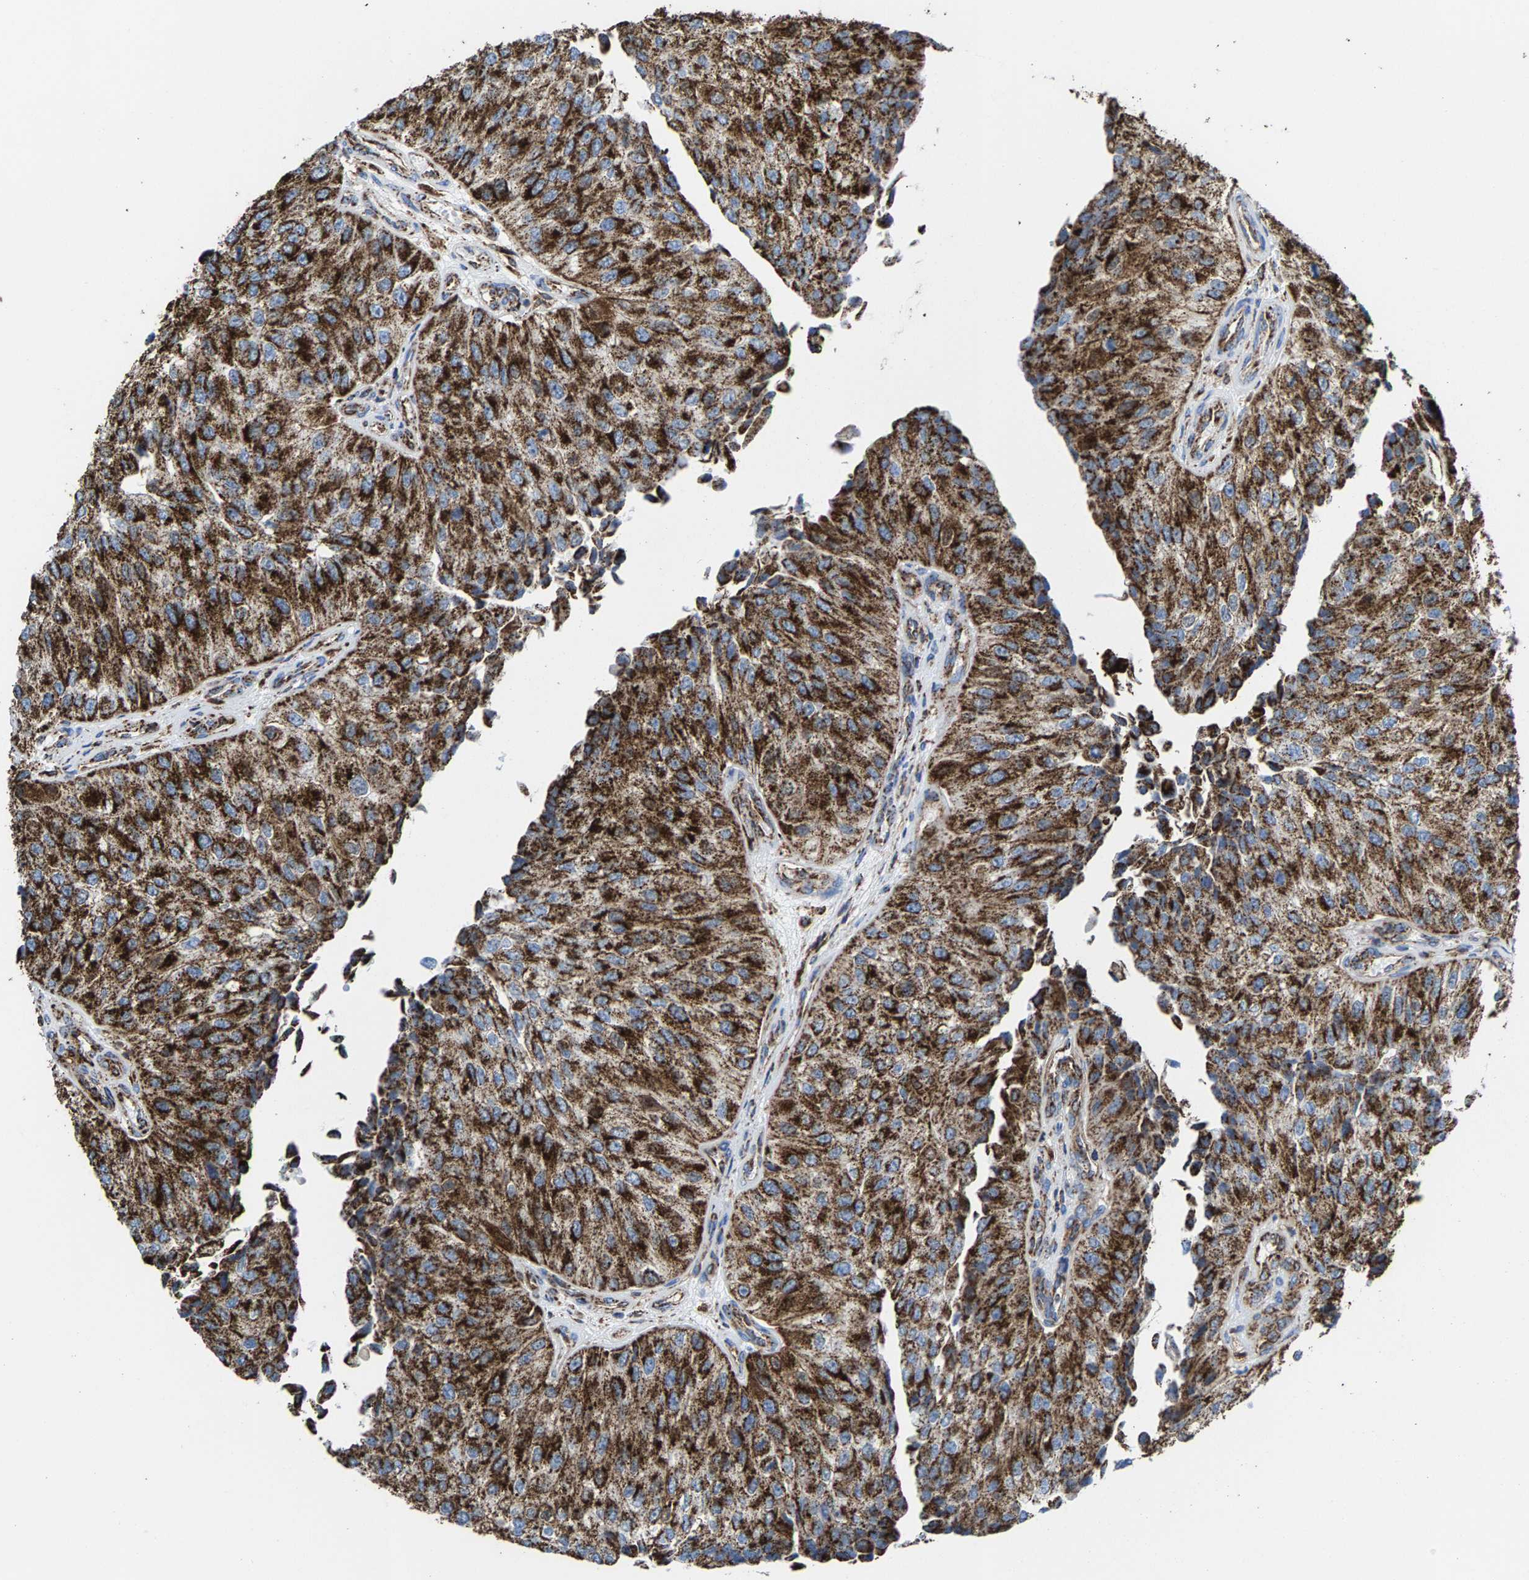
{"staining": {"intensity": "strong", "quantity": ">75%", "location": "cytoplasmic/membranous"}, "tissue": "urothelial cancer", "cell_type": "Tumor cells", "image_type": "cancer", "snomed": [{"axis": "morphology", "description": "Urothelial carcinoma, High grade"}, {"axis": "topography", "description": "Kidney"}, {"axis": "topography", "description": "Urinary bladder"}], "caption": "Brown immunohistochemical staining in human urothelial cancer displays strong cytoplasmic/membranous staining in about >75% of tumor cells.", "gene": "ECHS1", "patient": {"sex": "male", "age": 77}}